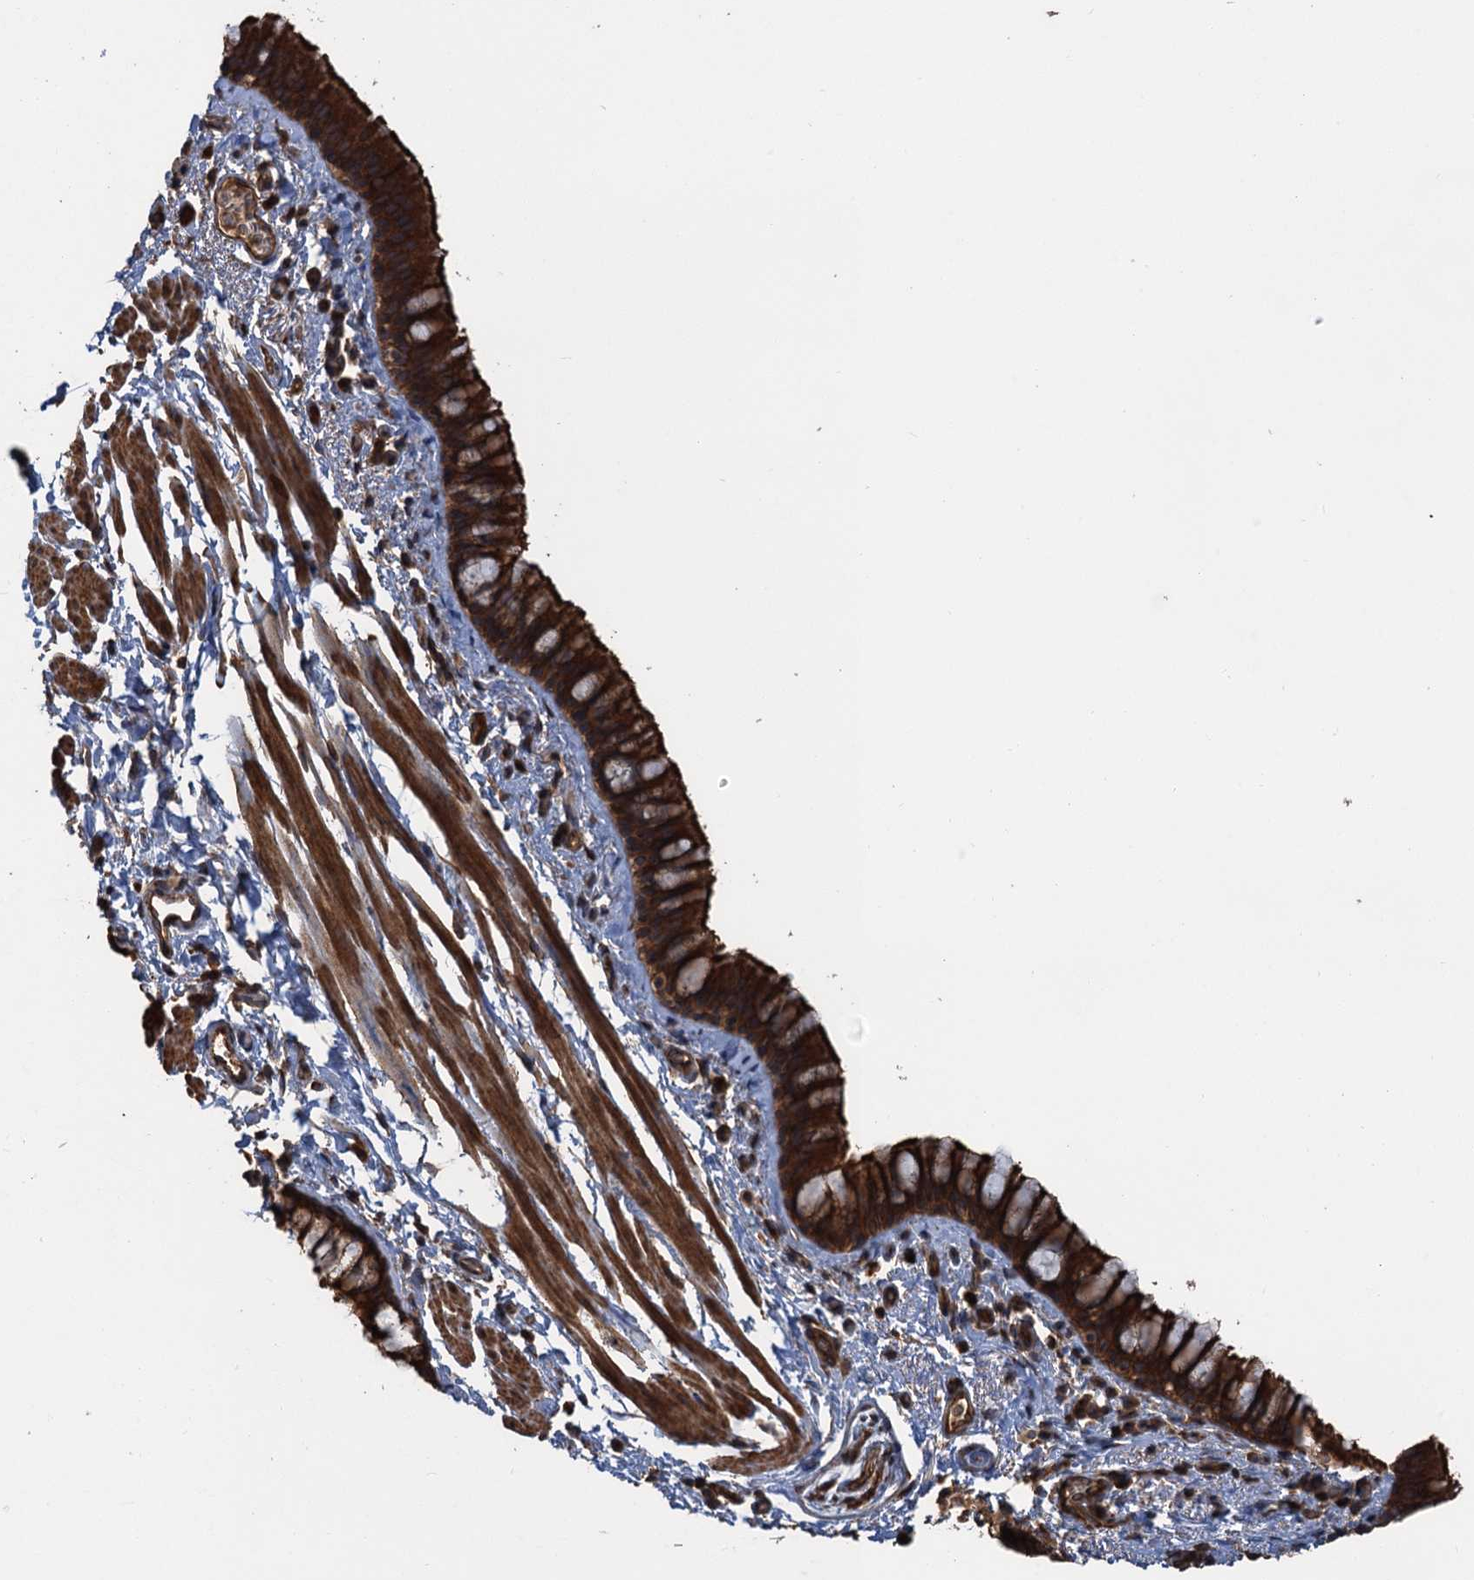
{"staining": {"intensity": "strong", "quantity": ">75%", "location": "cytoplasmic/membranous"}, "tissue": "bronchus", "cell_type": "Respiratory epithelial cells", "image_type": "normal", "snomed": [{"axis": "morphology", "description": "Normal tissue, NOS"}, {"axis": "topography", "description": "Cartilage tissue"}, {"axis": "topography", "description": "Bronchus"}], "caption": "Immunohistochemical staining of unremarkable human bronchus reveals >75% levels of strong cytoplasmic/membranous protein staining in approximately >75% of respiratory epithelial cells. Using DAB (brown) and hematoxylin (blue) stains, captured at high magnification using brightfield microscopy.", "gene": "GLE1", "patient": {"sex": "female", "age": 36}}